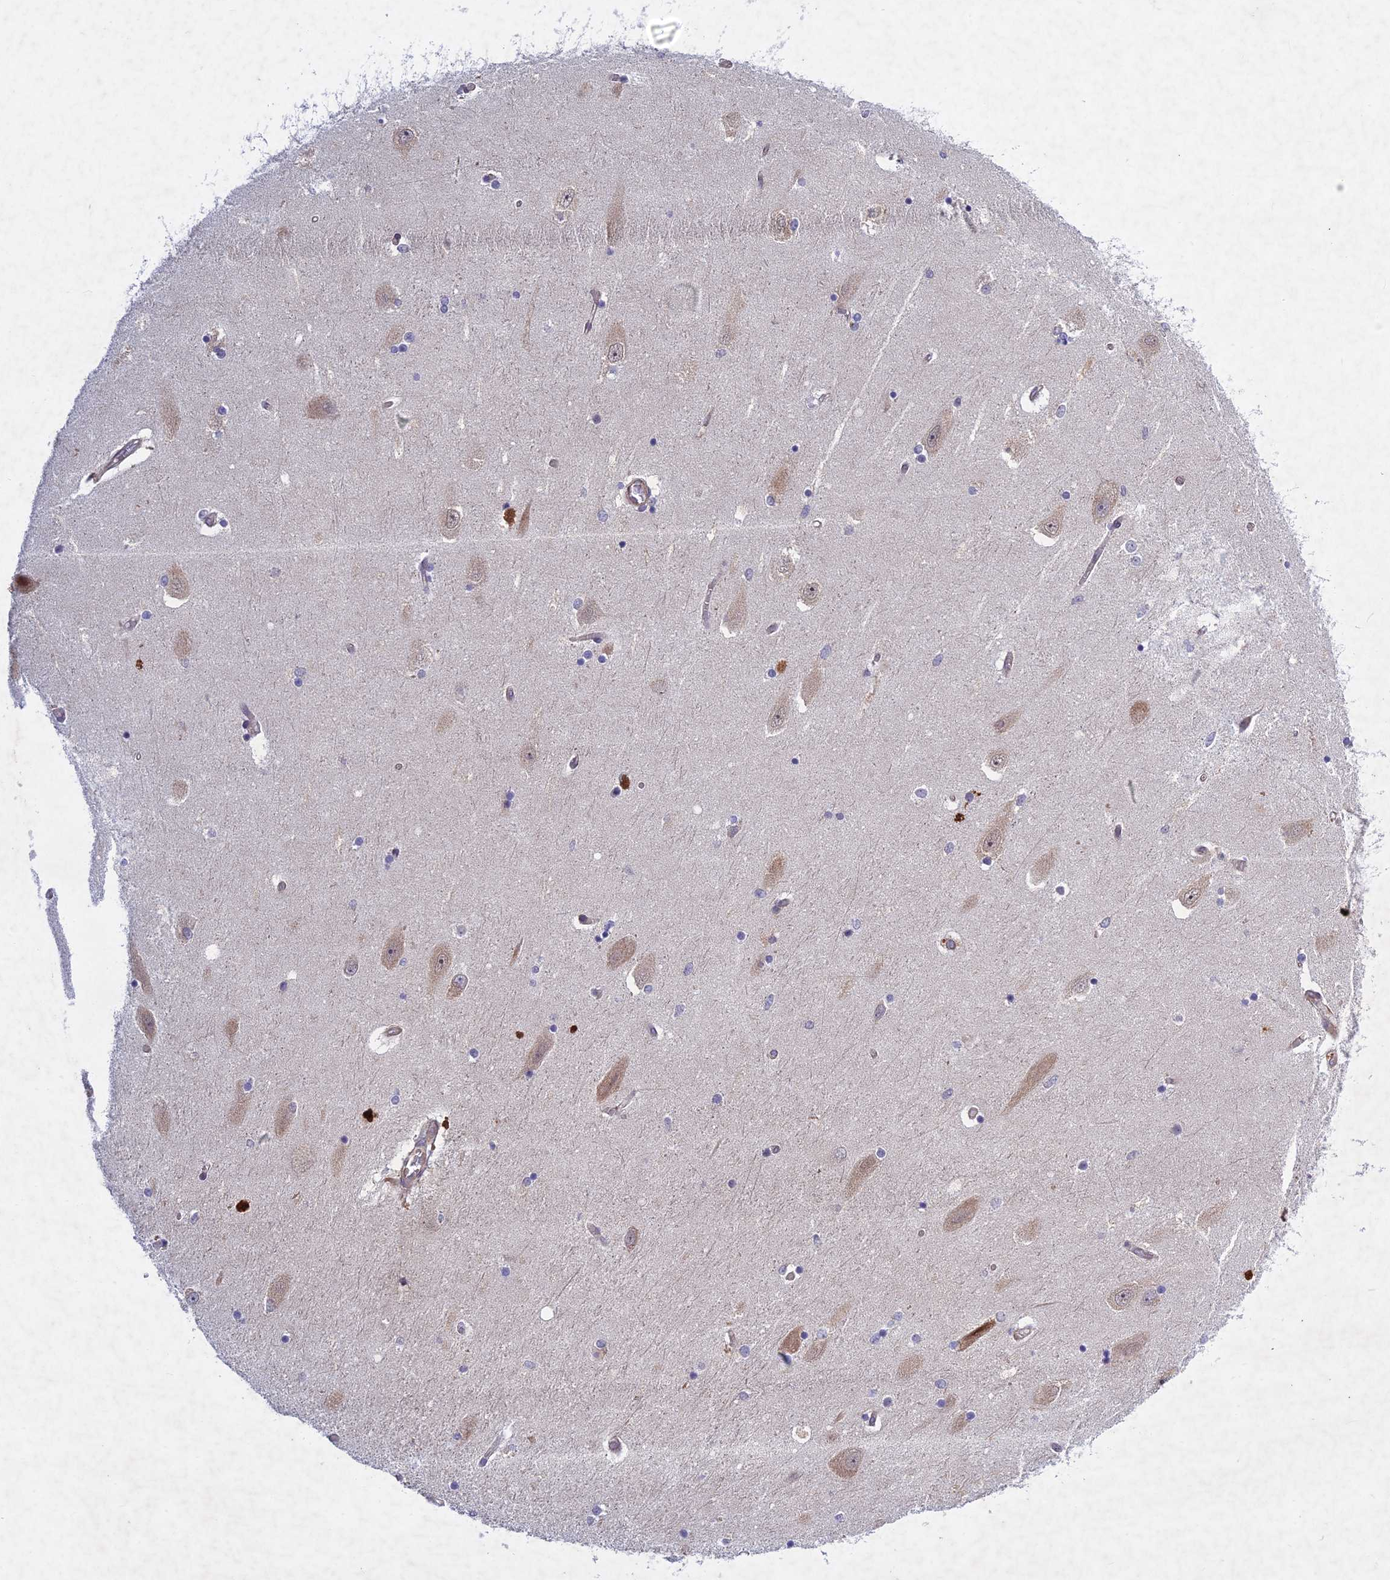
{"staining": {"intensity": "negative", "quantity": "none", "location": "none"}, "tissue": "hippocampus", "cell_type": "Glial cells", "image_type": "normal", "snomed": [{"axis": "morphology", "description": "Normal tissue, NOS"}, {"axis": "topography", "description": "Hippocampus"}], "caption": "Immunohistochemistry (IHC) micrograph of unremarkable human hippocampus stained for a protein (brown), which reveals no expression in glial cells.", "gene": "PTHLH", "patient": {"sex": "female", "age": 54}}